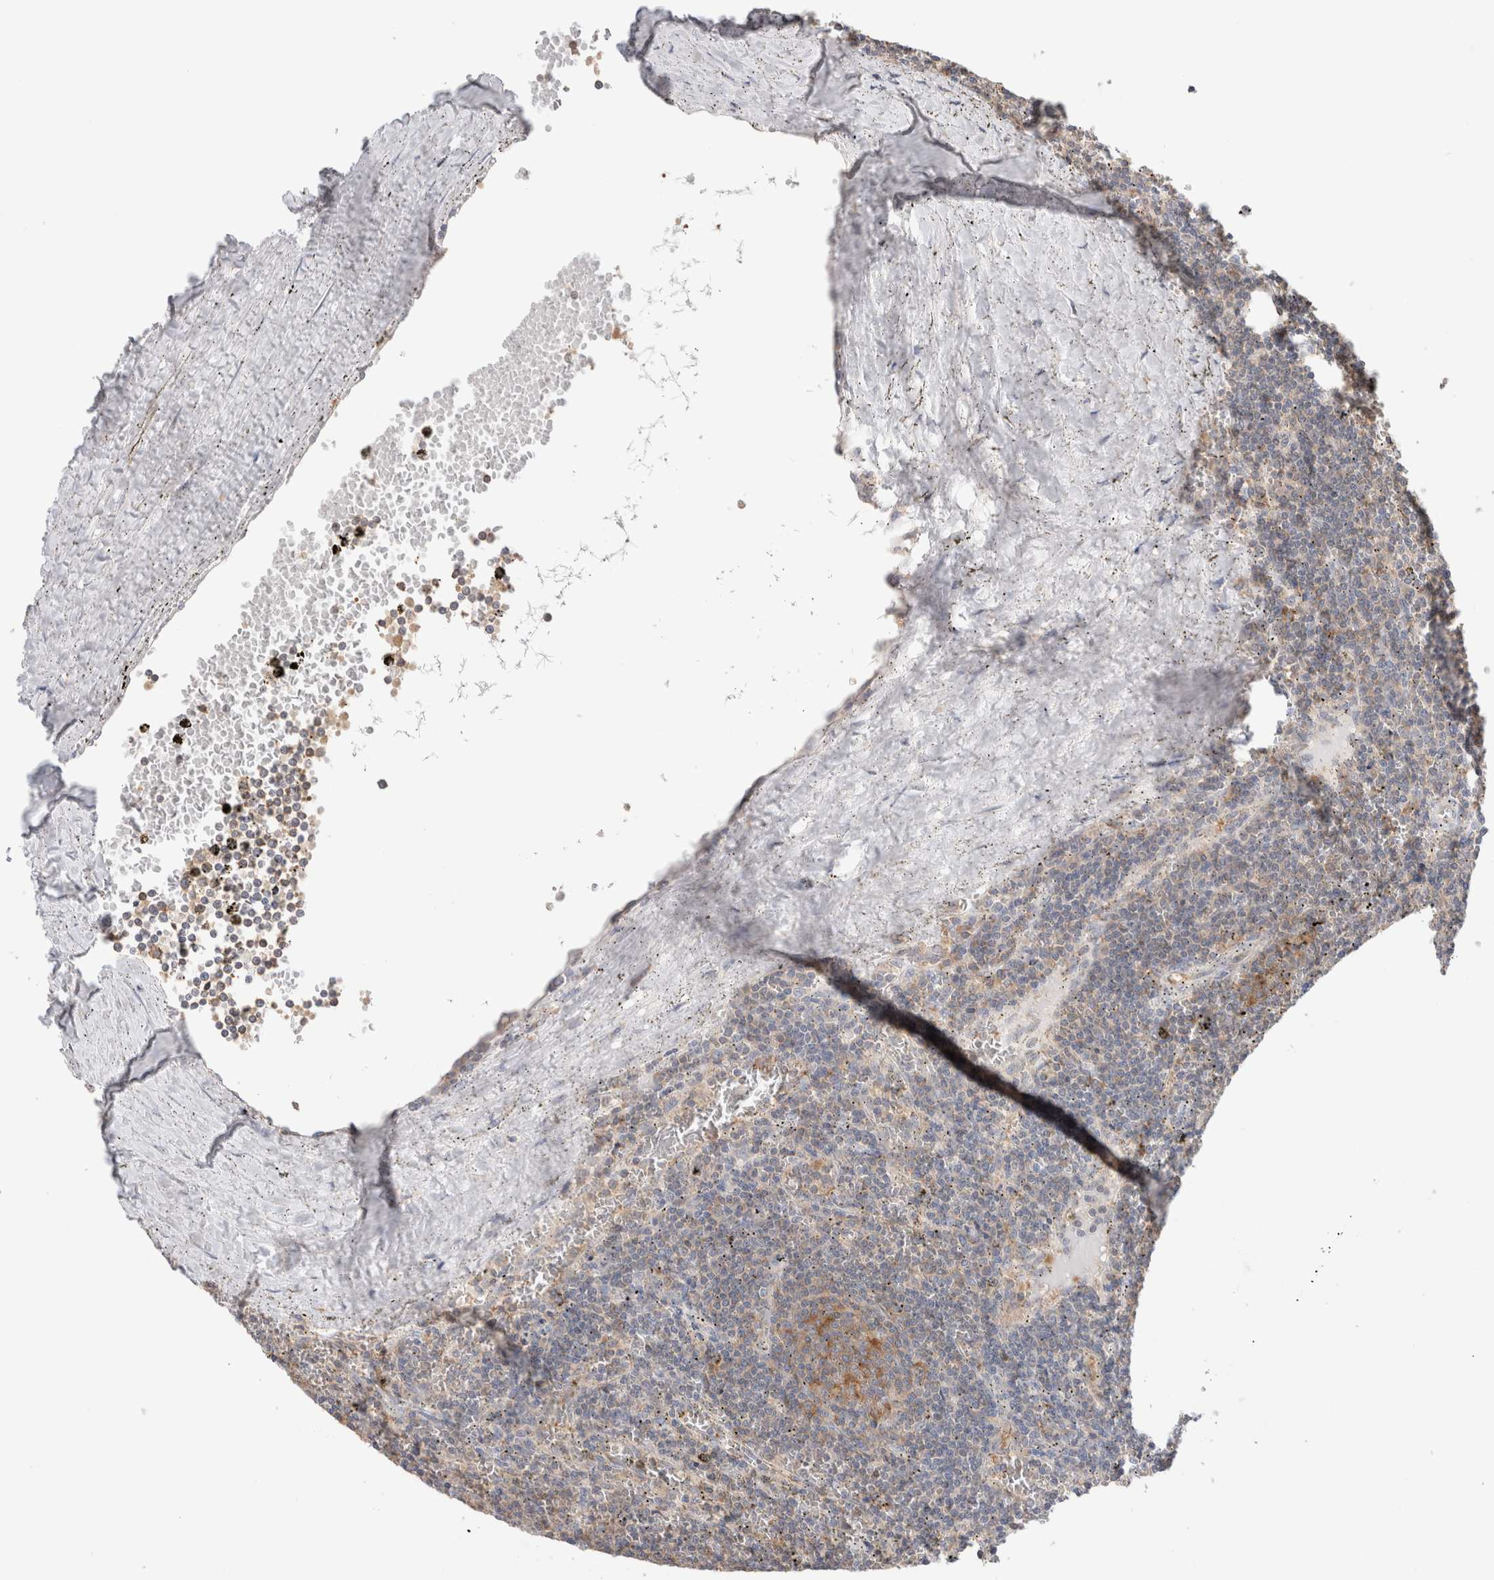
{"staining": {"intensity": "moderate", "quantity": "25%-75%", "location": "cytoplasmic/membranous"}, "tissue": "lymphoma", "cell_type": "Tumor cells", "image_type": "cancer", "snomed": [{"axis": "morphology", "description": "Malignant lymphoma, non-Hodgkin's type, Low grade"}, {"axis": "topography", "description": "Spleen"}], "caption": "Malignant lymphoma, non-Hodgkin's type (low-grade) stained with a brown dye demonstrates moderate cytoplasmic/membranous positive positivity in approximately 25%-75% of tumor cells.", "gene": "ZNF23", "patient": {"sex": "female", "age": 50}}